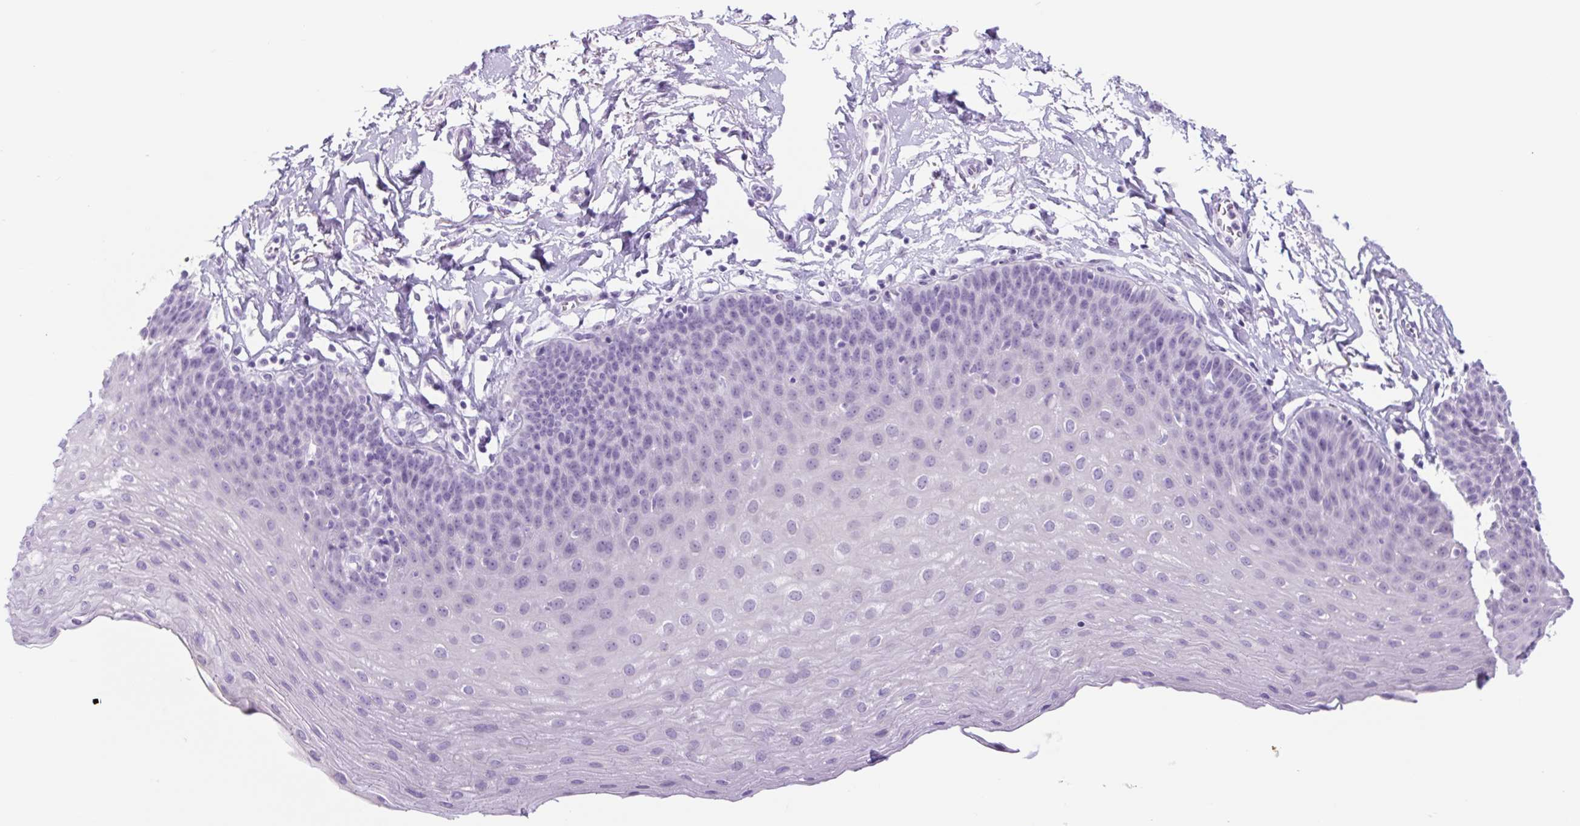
{"staining": {"intensity": "negative", "quantity": "none", "location": "none"}, "tissue": "esophagus", "cell_type": "Squamous epithelial cells", "image_type": "normal", "snomed": [{"axis": "morphology", "description": "Normal tissue, NOS"}, {"axis": "topography", "description": "Esophagus"}], "caption": "IHC of unremarkable human esophagus exhibits no staining in squamous epithelial cells.", "gene": "CYP21A2", "patient": {"sex": "female", "age": 81}}